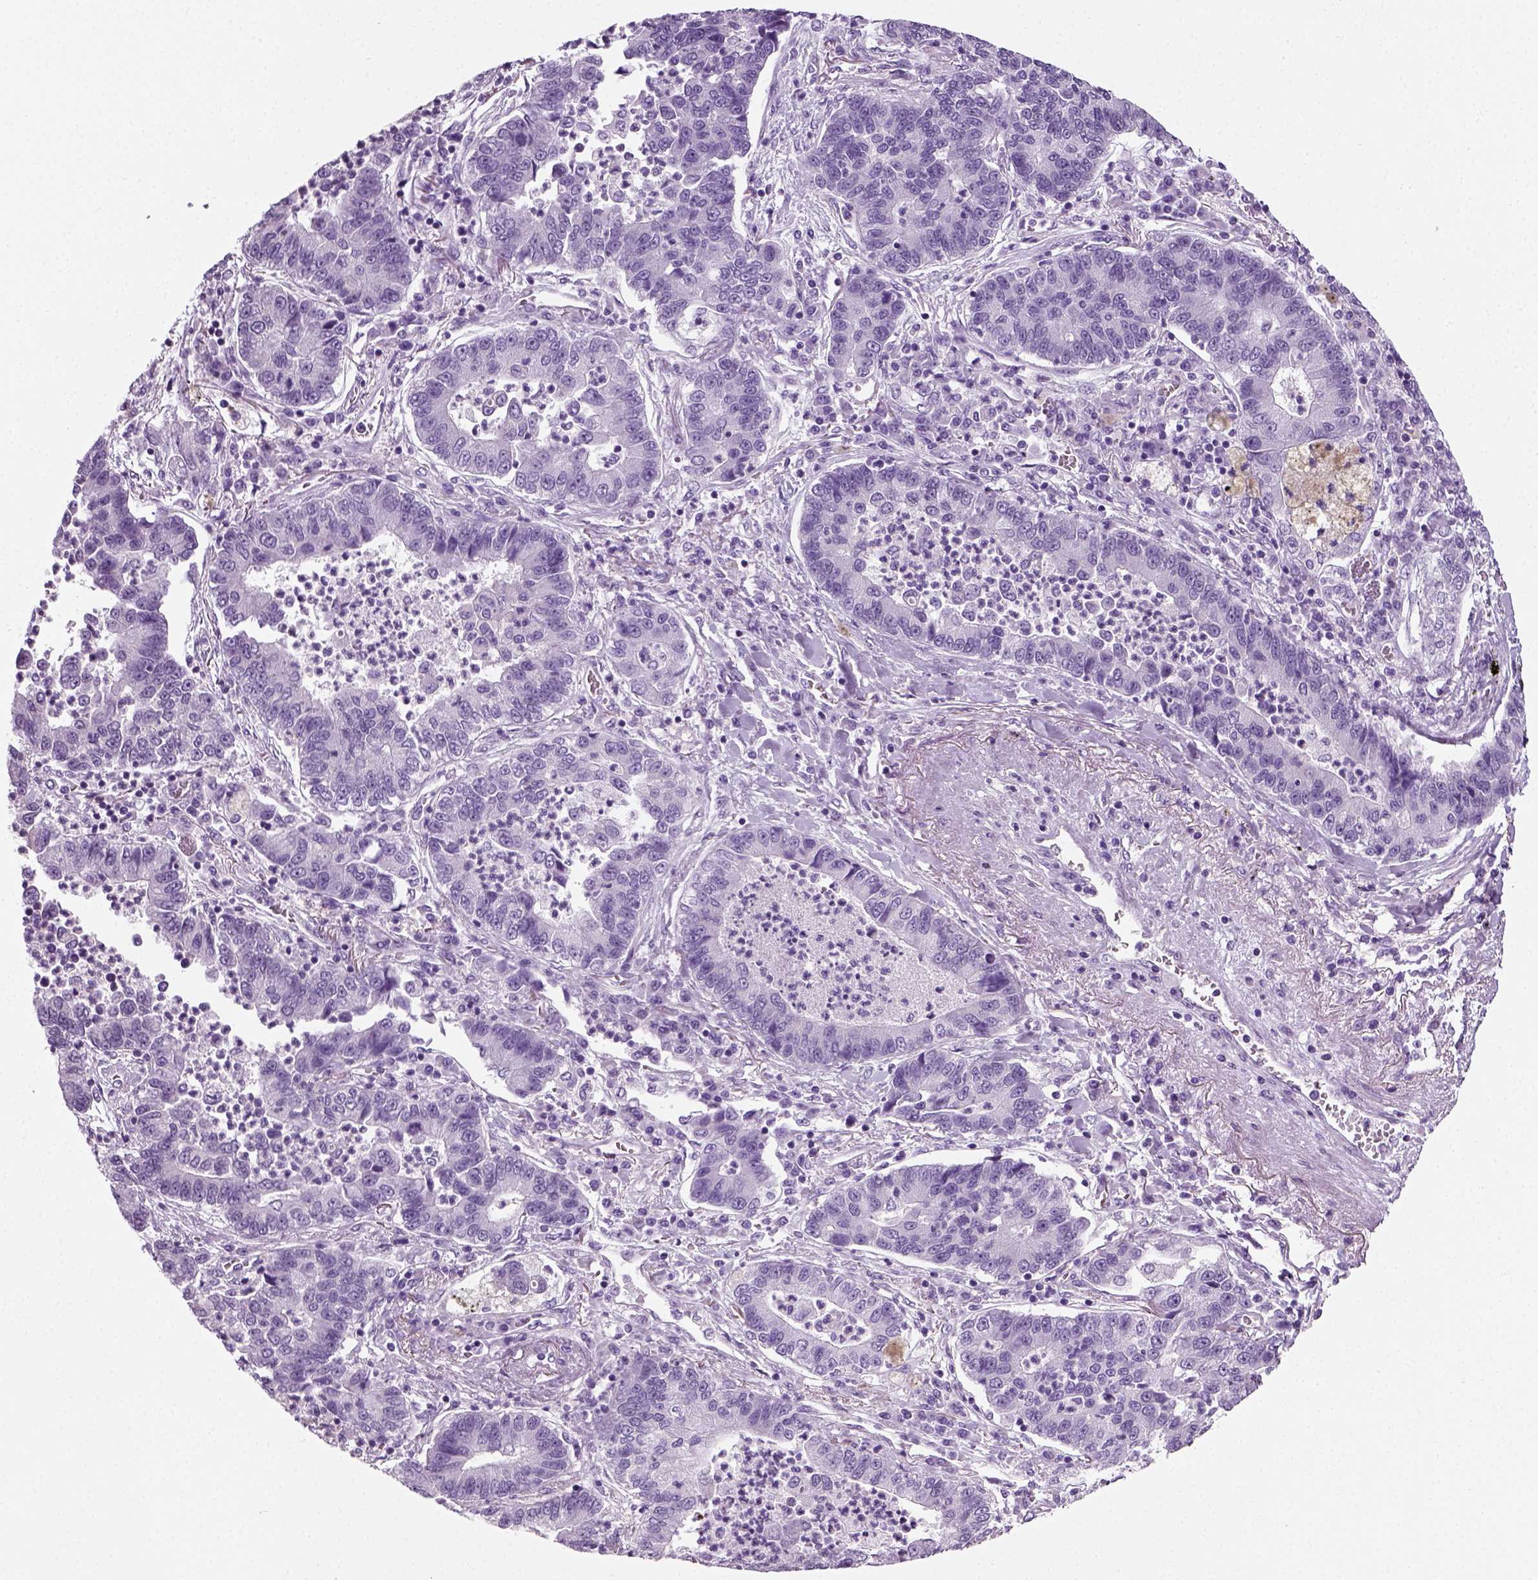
{"staining": {"intensity": "negative", "quantity": "none", "location": "none"}, "tissue": "lung cancer", "cell_type": "Tumor cells", "image_type": "cancer", "snomed": [{"axis": "morphology", "description": "Adenocarcinoma, NOS"}, {"axis": "topography", "description": "Lung"}], "caption": "IHC micrograph of neoplastic tissue: lung cancer stained with DAB (3,3'-diaminobenzidine) reveals no significant protein positivity in tumor cells. (DAB (3,3'-diaminobenzidine) immunohistochemistry (IHC) visualized using brightfield microscopy, high magnification).", "gene": "SPATA31E1", "patient": {"sex": "female", "age": 57}}